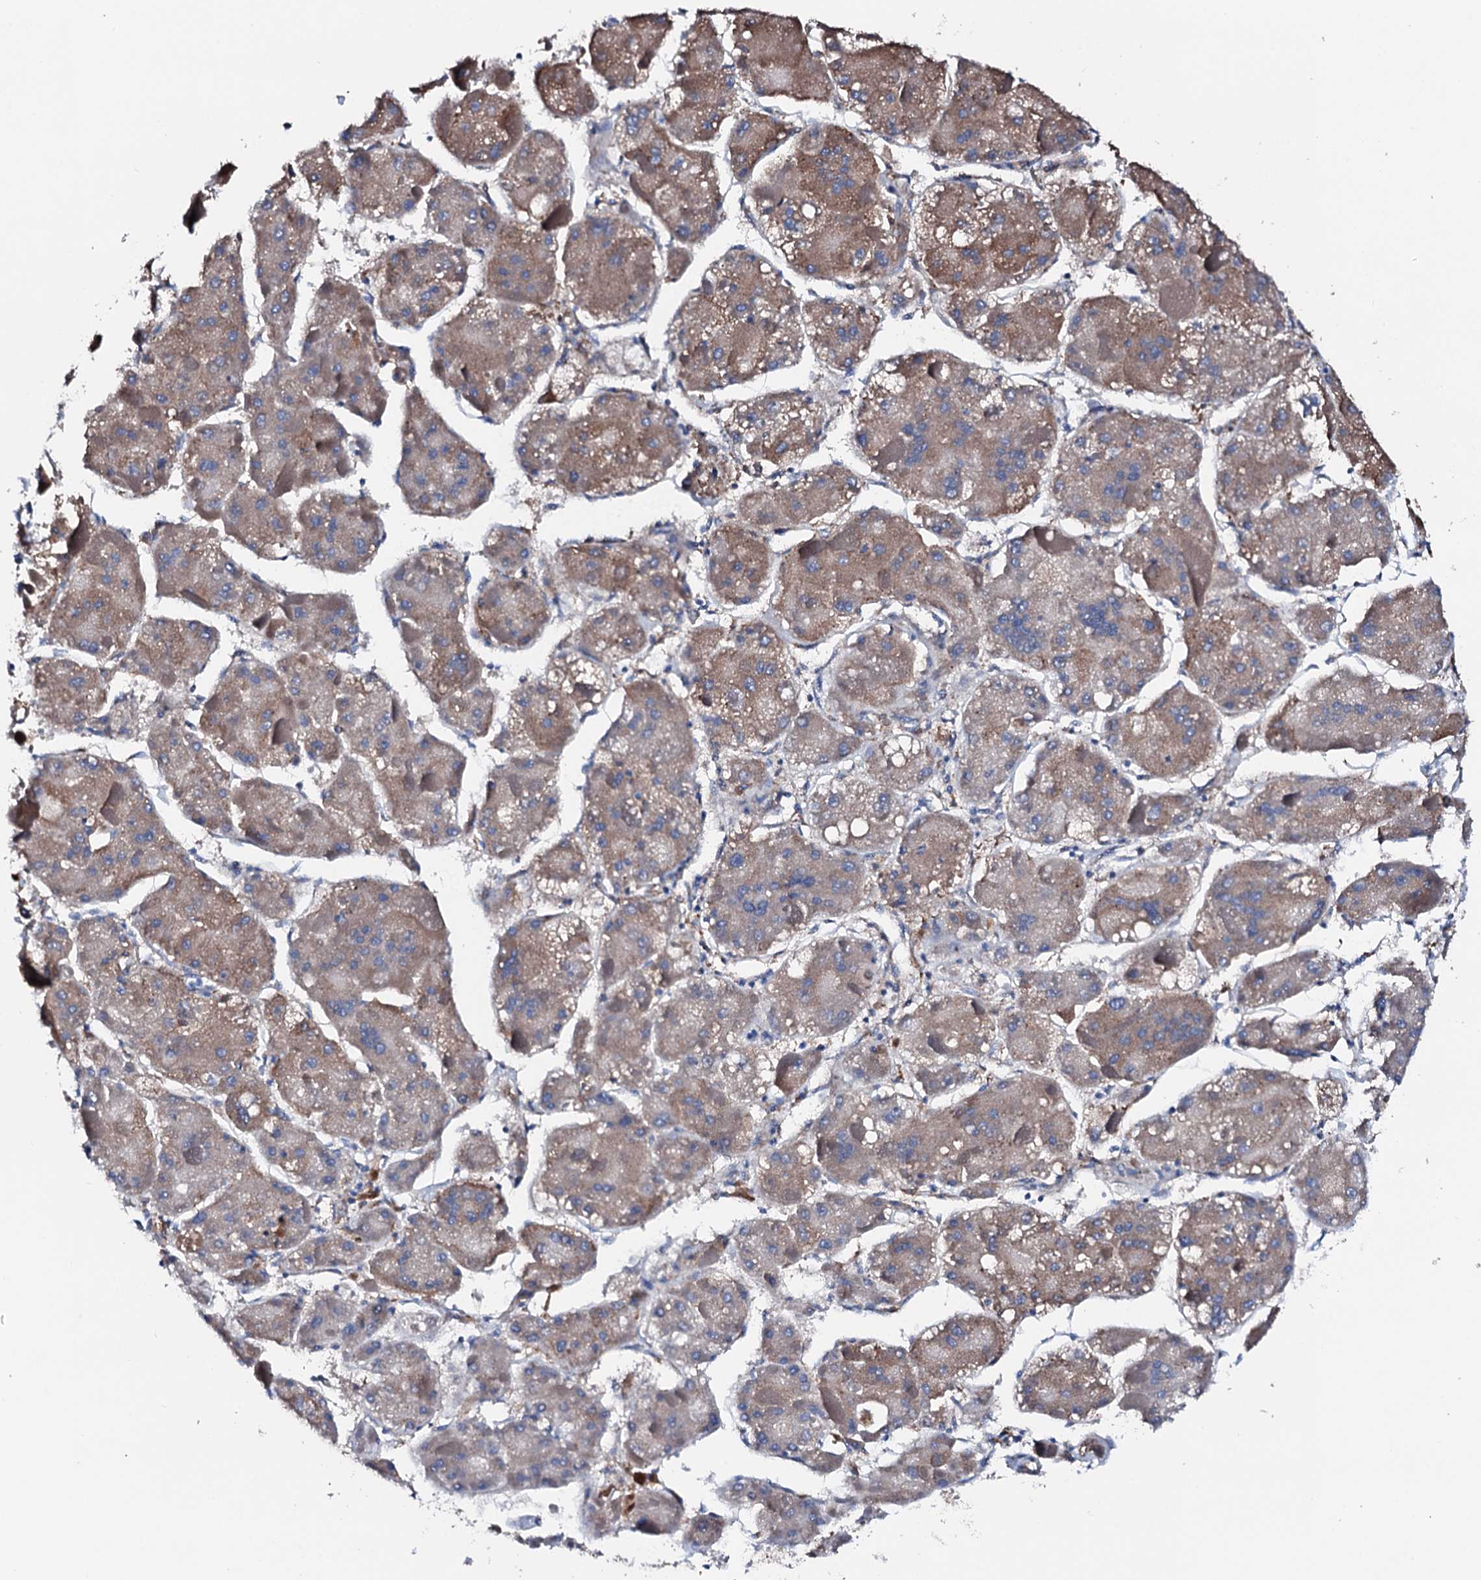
{"staining": {"intensity": "moderate", "quantity": ">75%", "location": "cytoplasmic/membranous"}, "tissue": "liver cancer", "cell_type": "Tumor cells", "image_type": "cancer", "snomed": [{"axis": "morphology", "description": "Carcinoma, Hepatocellular, NOS"}, {"axis": "topography", "description": "Liver"}], "caption": "Liver cancer (hepatocellular carcinoma) stained for a protein (brown) demonstrates moderate cytoplasmic/membranous positive expression in approximately >75% of tumor cells.", "gene": "AMDHD1", "patient": {"sex": "female", "age": 73}}